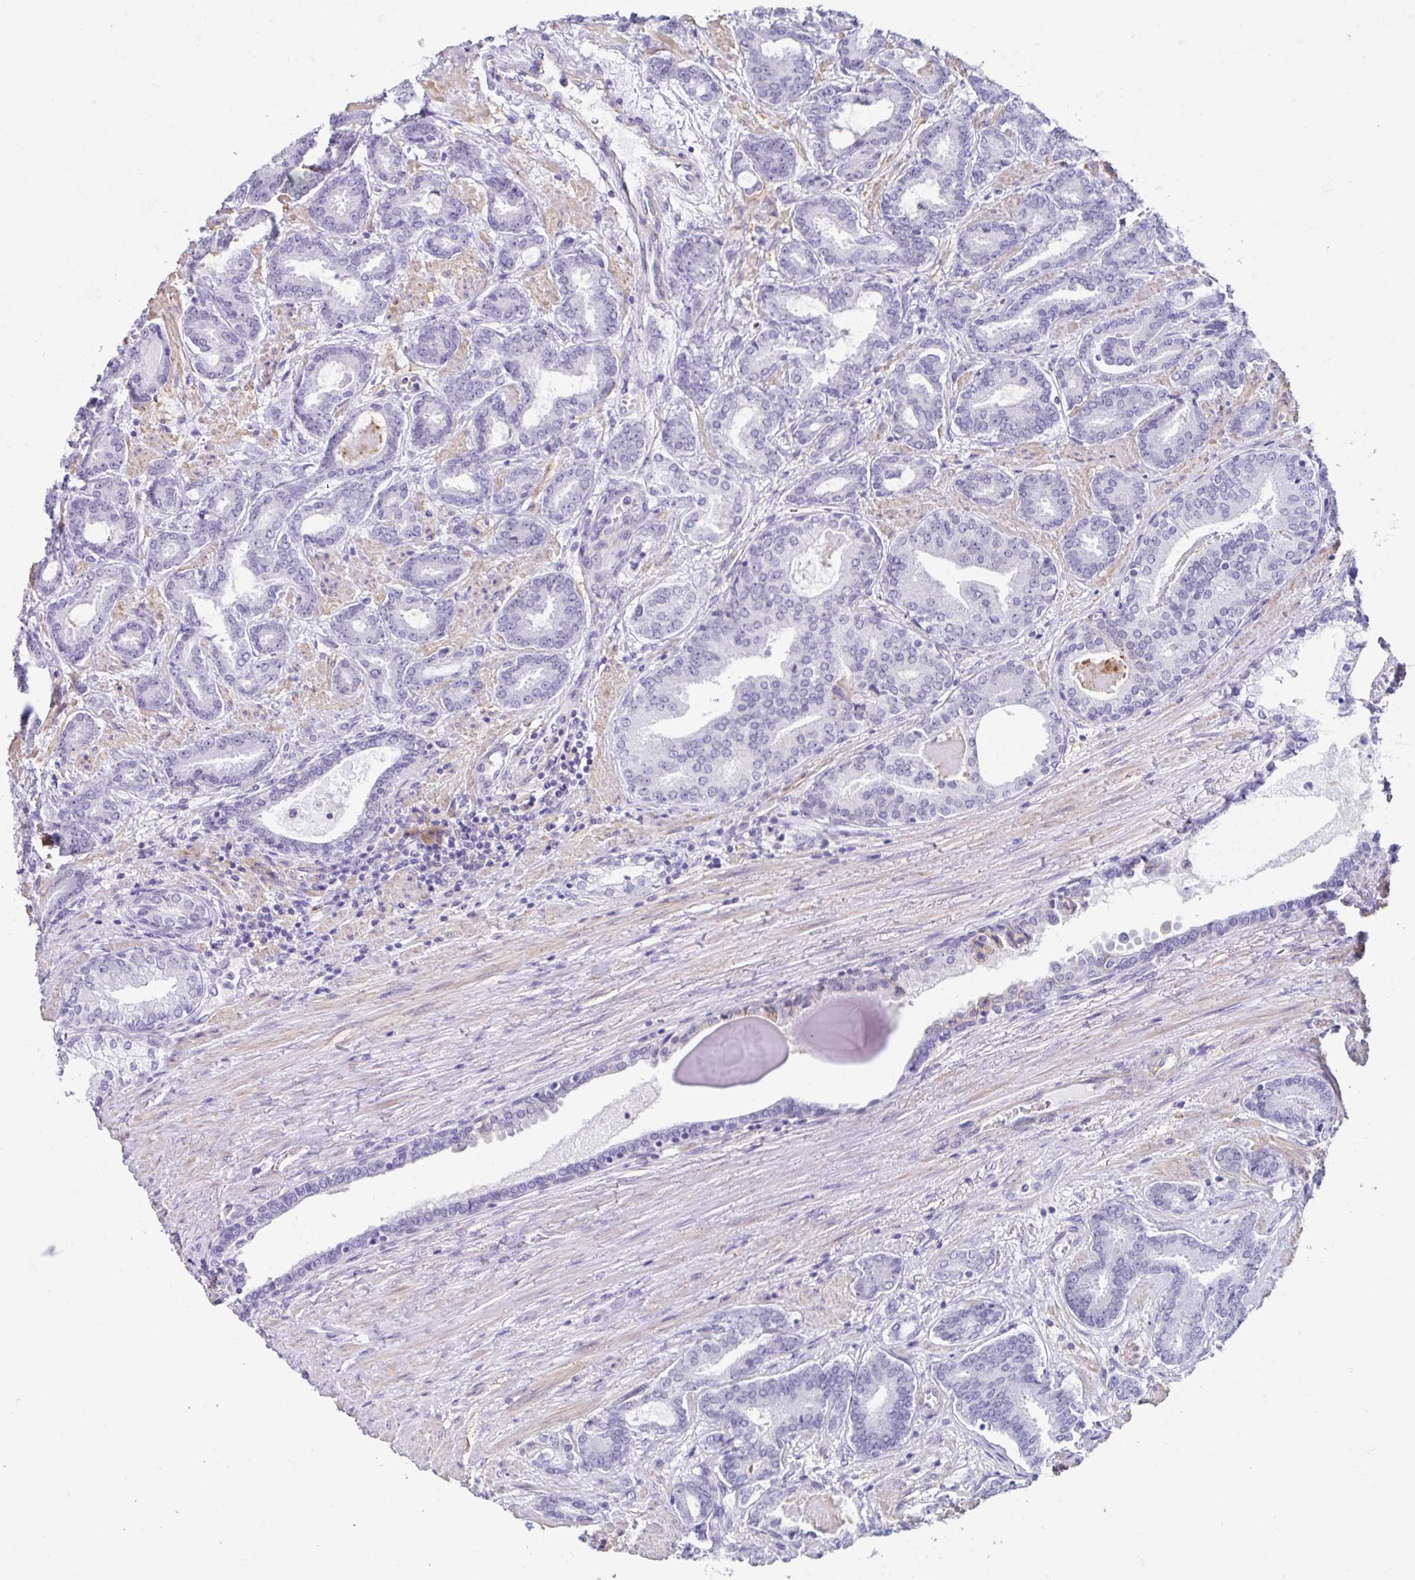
{"staining": {"intensity": "negative", "quantity": "none", "location": "none"}, "tissue": "prostate cancer", "cell_type": "Tumor cells", "image_type": "cancer", "snomed": [{"axis": "morphology", "description": "Adenocarcinoma, High grade"}, {"axis": "topography", "description": "Prostate"}], "caption": "High-grade adenocarcinoma (prostate) stained for a protein using IHC displays no staining tumor cells.", "gene": "DCAF17", "patient": {"sex": "male", "age": 62}}